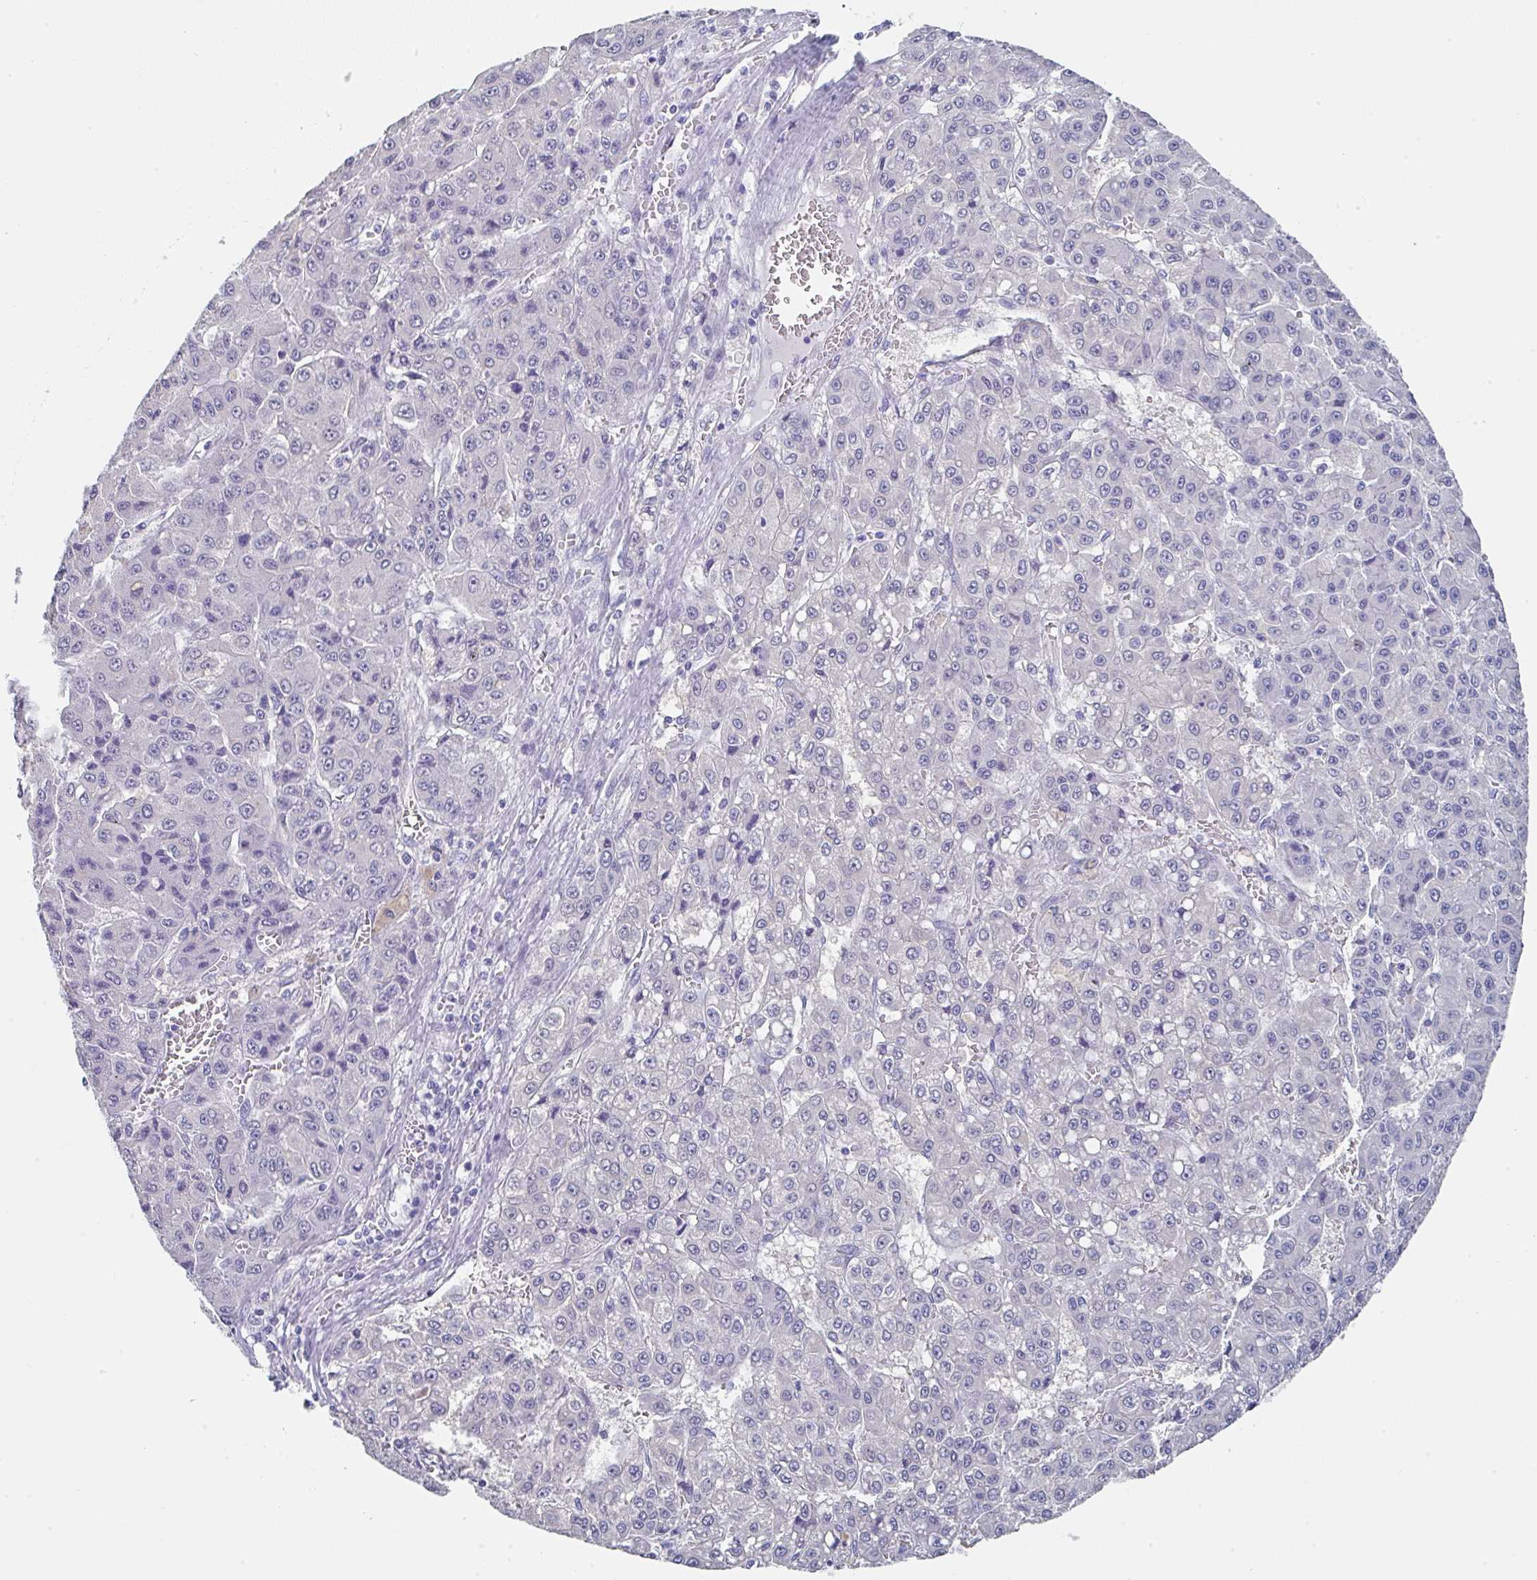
{"staining": {"intensity": "negative", "quantity": "none", "location": "none"}, "tissue": "liver cancer", "cell_type": "Tumor cells", "image_type": "cancer", "snomed": [{"axis": "morphology", "description": "Carcinoma, Hepatocellular, NOS"}, {"axis": "topography", "description": "Liver"}], "caption": "Liver cancer was stained to show a protein in brown. There is no significant staining in tumor cells.", "gene": "TNFRSF8", "patient": {"sex": "male", "age": 70}}